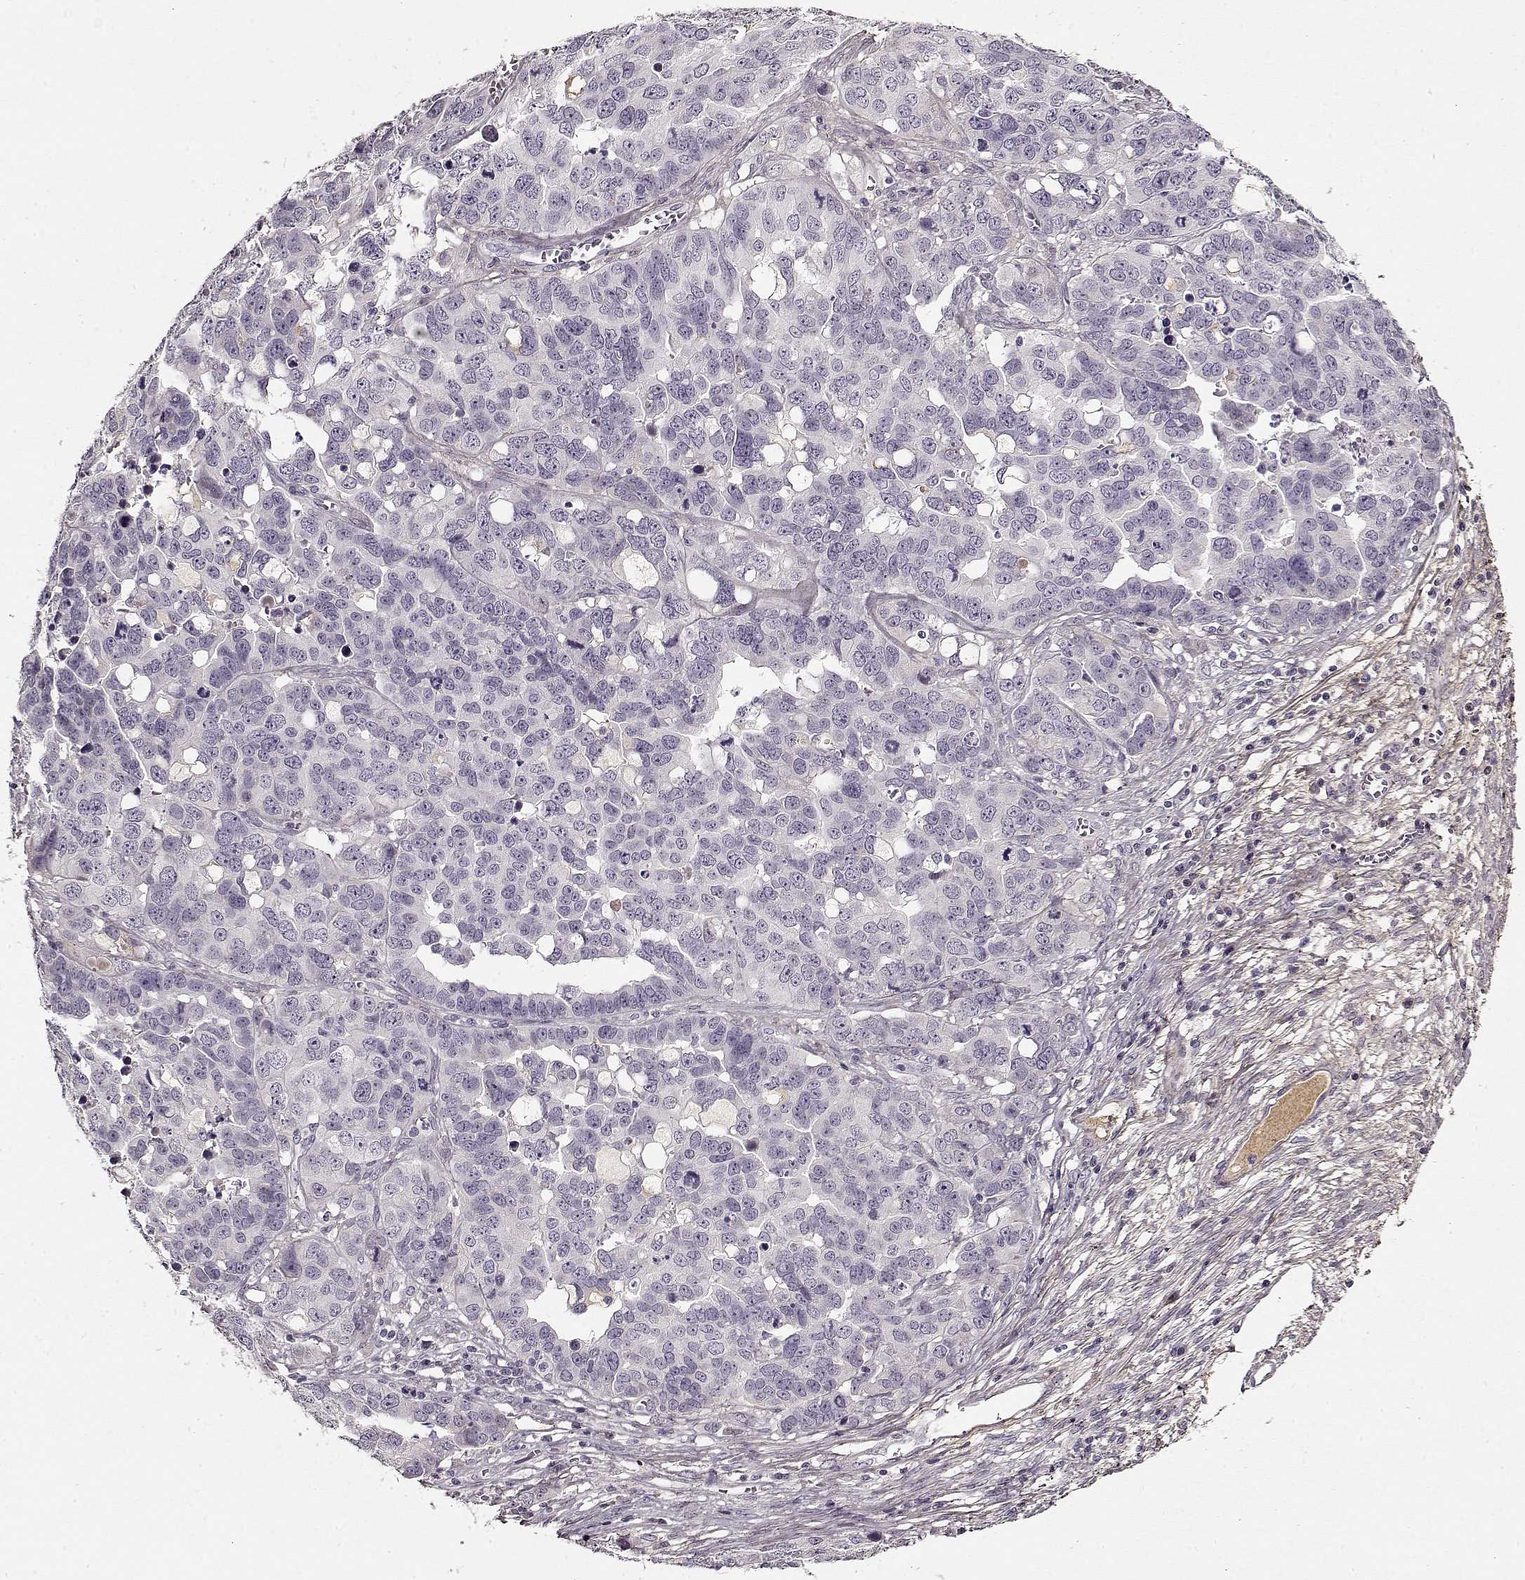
{"staining": {"intensity": "moderate", "quantity": "25%-75%", "location": "cytoplasmic/membranous"}, "tissue": "ovarian cancer", "cell_type": "Tumor cells", "image_type": "cancer", "snomed": [{"axis": "morphology", "description": "Carcinoma, endometroid"}, {"axis": "topography", "description": "Ovary"}], "caption": "Immunohistochemistry of ovarian cancer (endometroid carcinoma) shows medium levels of moderate cytoplasmic/membranous positivity in about 25%-75% of tumor cells.", "gene": "LUM", "patient": {"sex": "female", "age": 78}}